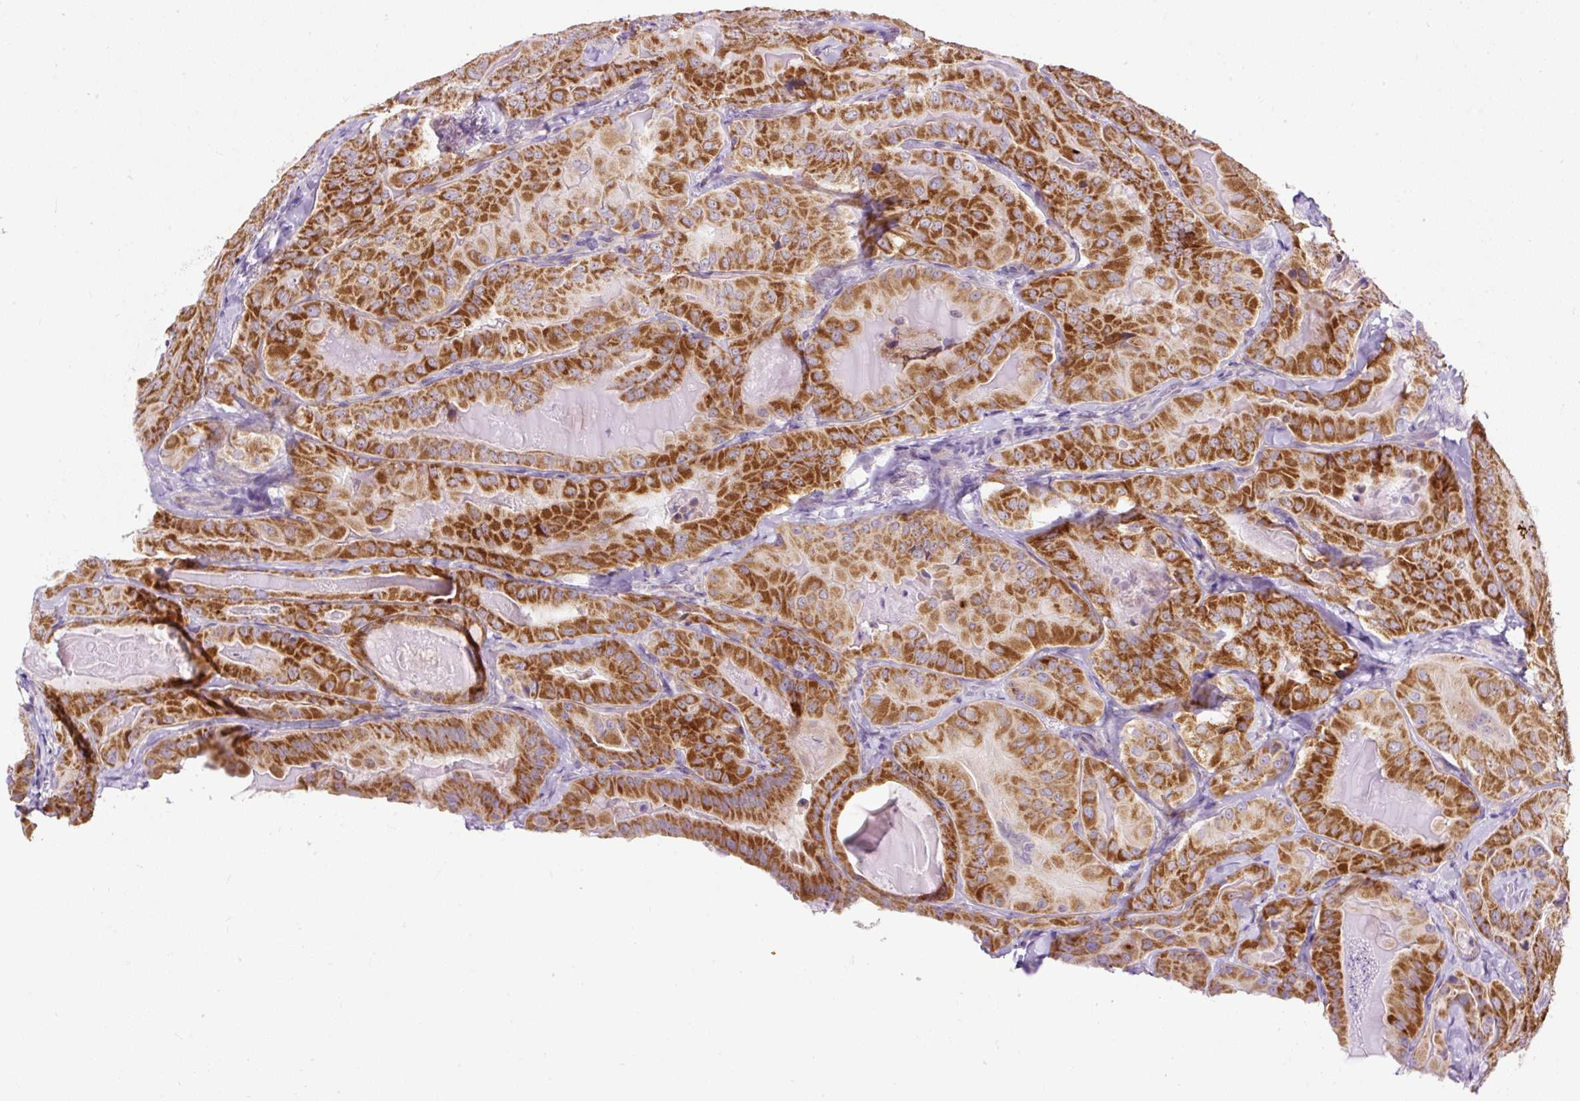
{"staining": {"intensity": "strong", "quantity": ">75%", "location": "cytoplasmic/membranous"}, "tissue": "thyroid cancer", "cell_type": "Tumor cells", "image_type": "cancer", "snomed": [{"axis": "morphology", "description": "Papillary adenocarcinoma, NOS"}, {"axis": "topography", "description": "Thyroid gland"}], "caption": "Immunohistochemistry photomicrograph of neoplastic tissue: thyroid cancer (papillary adenocarcinoma) stained using immunohistochemistry (IHC) demonstrates high levels of strong protein expression localized specifically in the cytoplasmic/membranous of tumor cells, appearing as a cytoplasmic/membranous brown color.", "gene": "FMC1", "patient": {"sex": "female", "age": 68}}